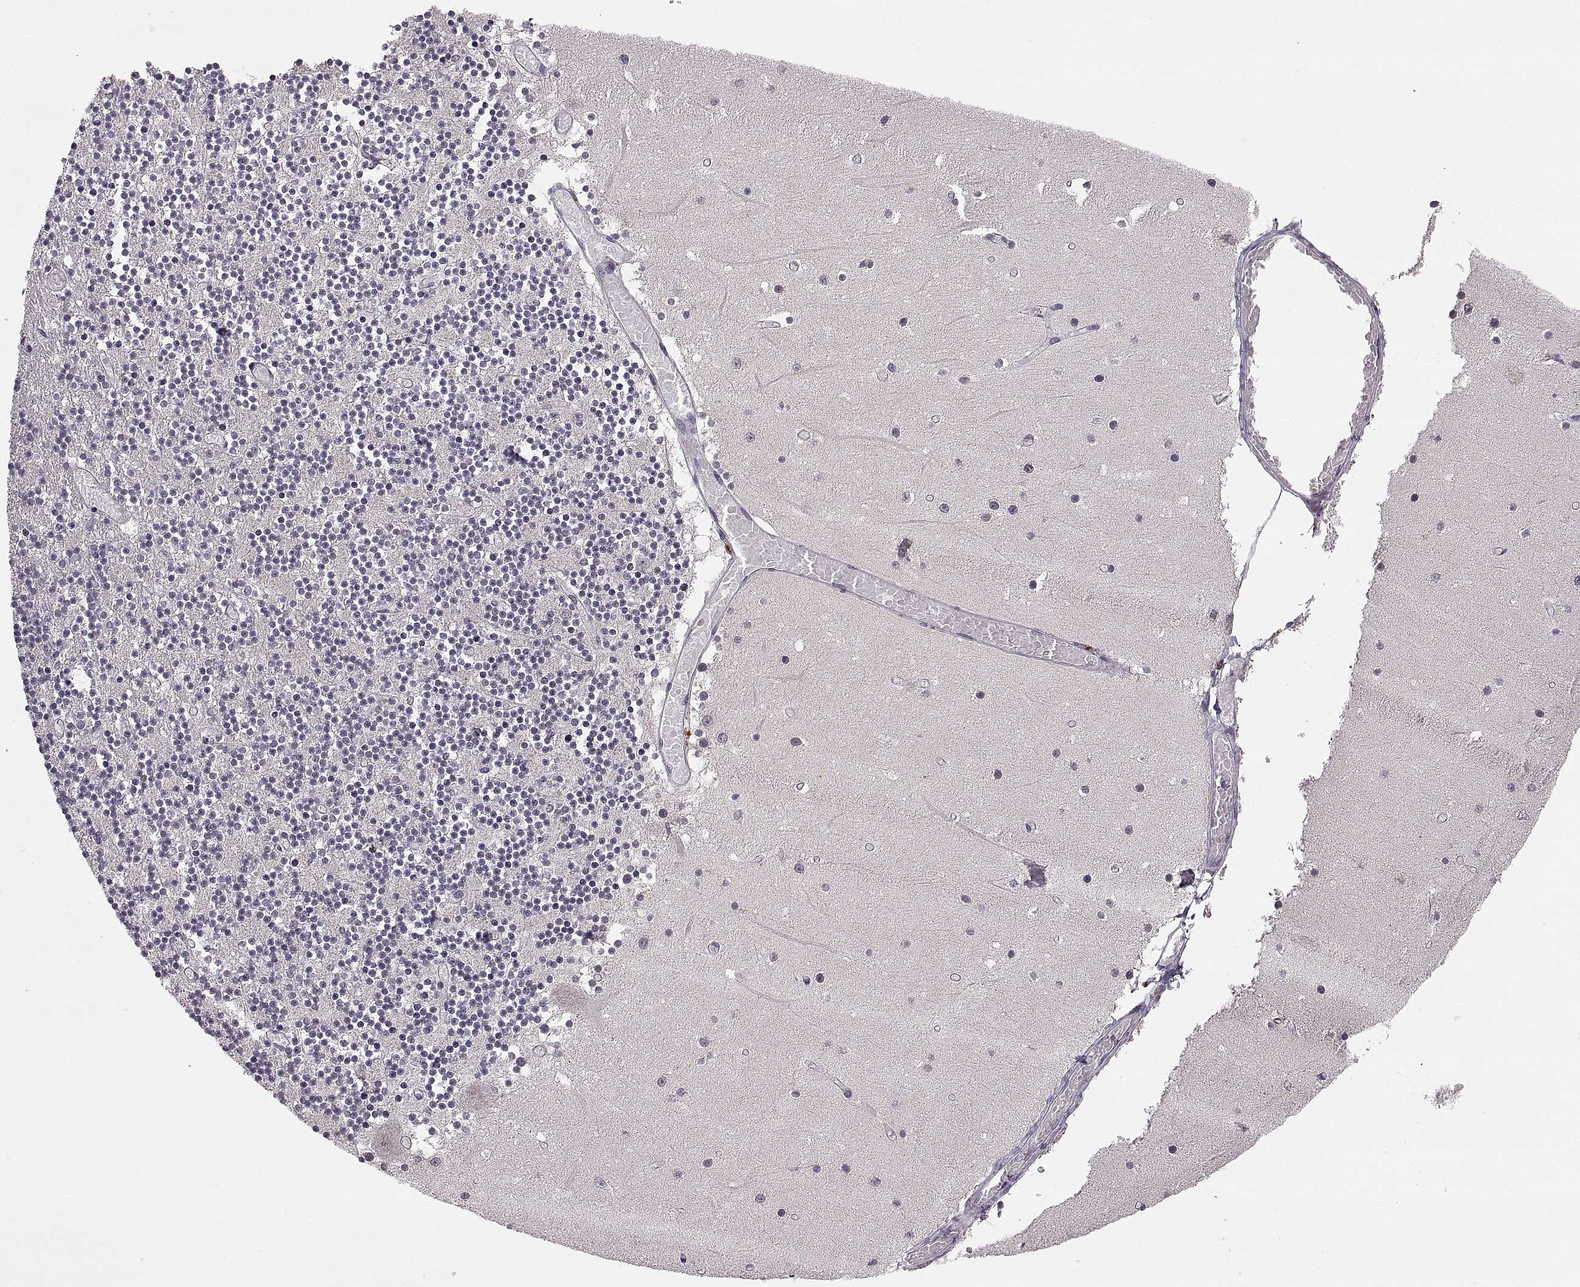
{"staining": {"intensity": "negative", "quantity": "none", "location": "none"}, "tissue": "cerebellum", "cell_type": "Cells in granular layer", "image_type": "normal", "snomed": [{"axis": "morphology", "description": "Normal tissue, NOS"}, {"axis": "topography", "description": "Cerebellum"}], "caption": "High power microscopy photomicrograph of an immunohistochemistry (IHC) micrograph of benign cerebellum, revealing no significant staining in cells in granular layer.", "gene": "ADH6", "patient": {"sex": "female", "age": 28}}